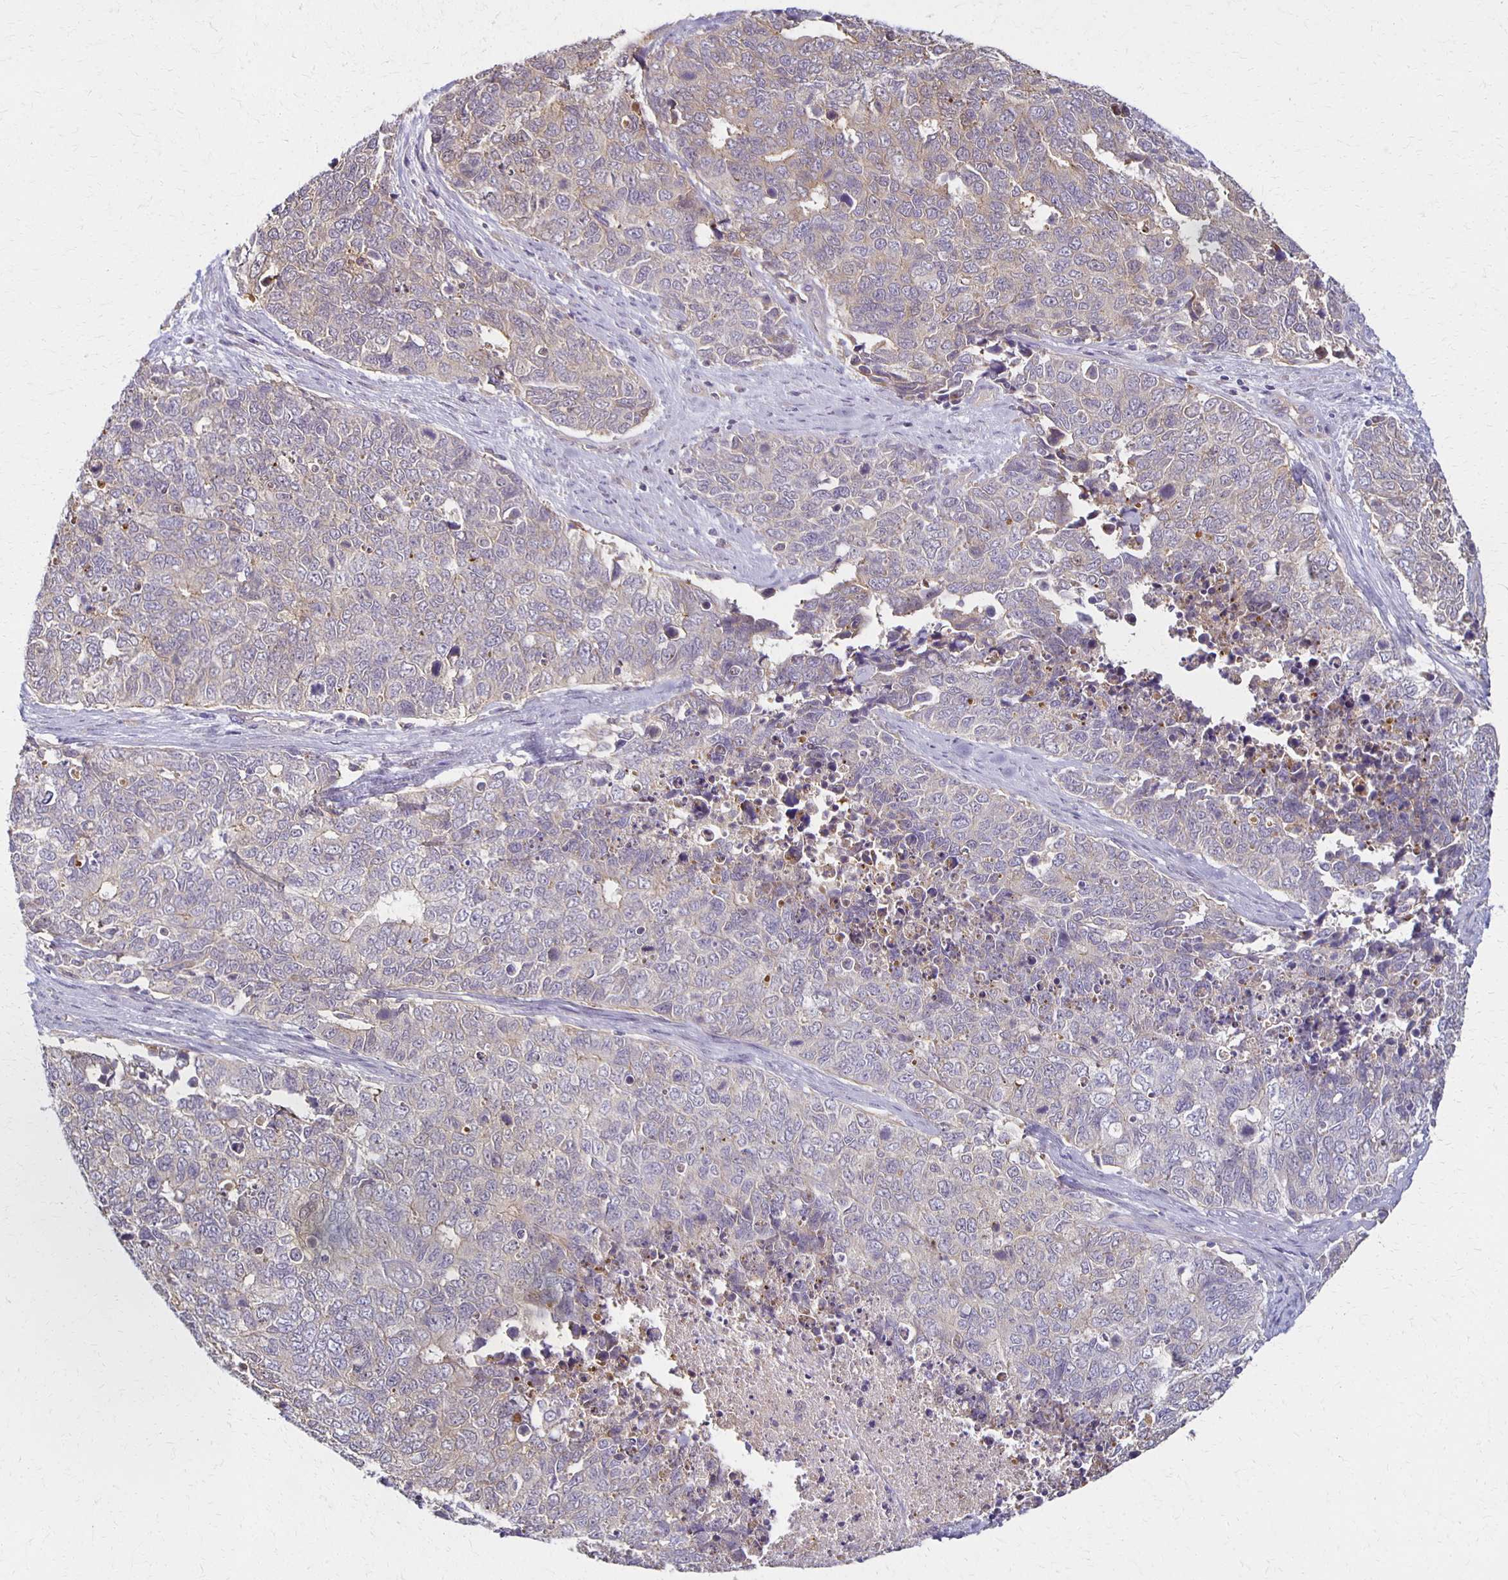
{"staining": {"intensity": "negative", "quantity": "none", "location": "none"}, "tissue": "cervical cancer", "cell_type": "Tumor cells", "image_type": "cancer", "snomed": [{"axis": "morphology", "description": "Adenocarcinoma, NOS"}, {"axis": "topography", "description": "Cervix"}], "caption": "Immunohistochemistry (IHC) of cervical adenocarcinoma shows no staining in tumor cells.", "gene": "GPX4", "patient": {"sex": "female", "age": 63}}